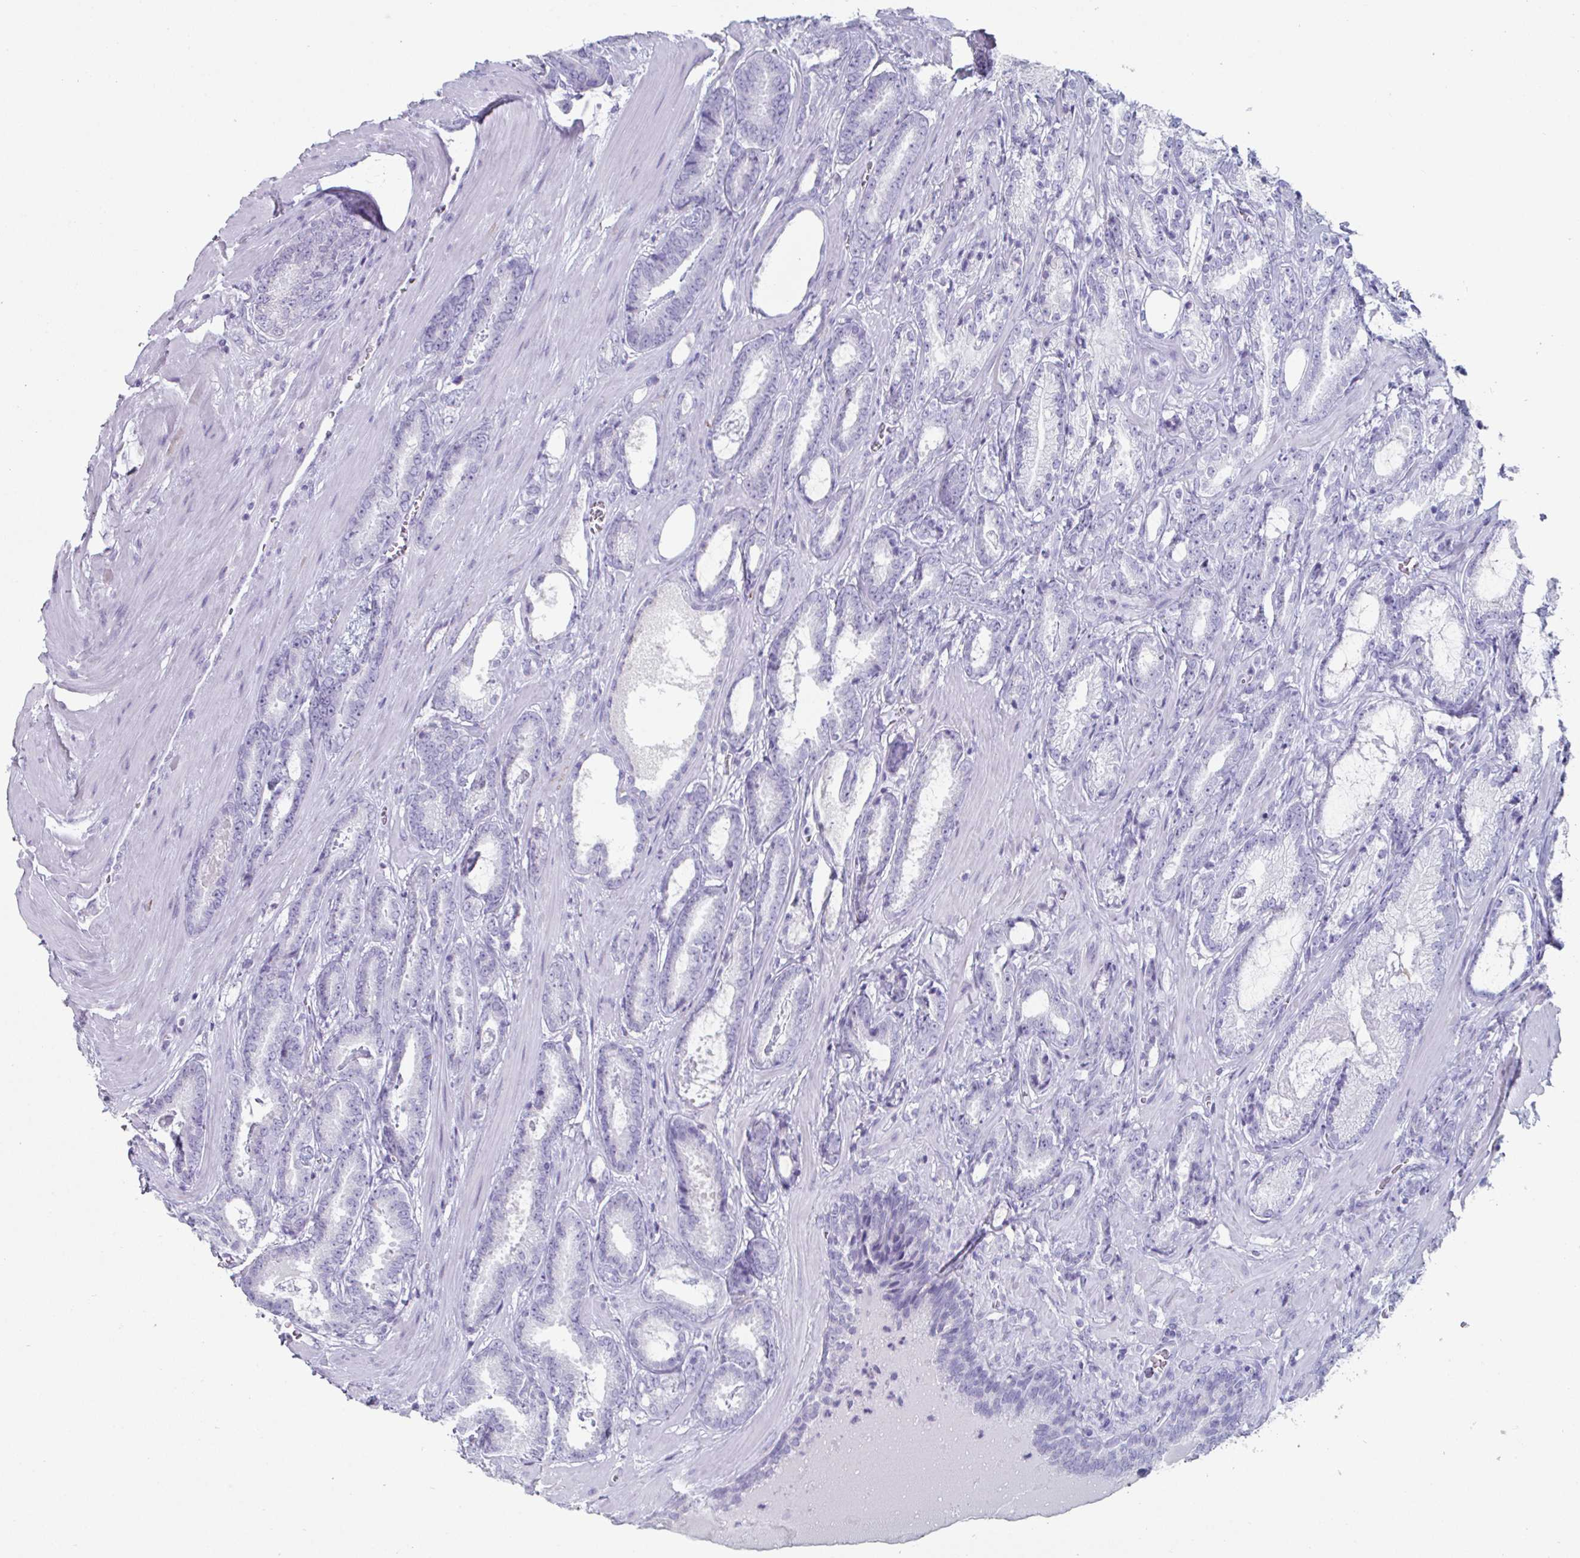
{"staining": {"intensity": "negative", "quantity": "none", "location": "none"}, "tissue": "prostate cancer", "cell_type": "Tumor cells", "image_type": "cancer", "snomed": [{"axis": "morphology", "description": "Adenocarcinoma, High grade"}, {"axis": "topography", "description": "Prostate"}], "caption": "Immunohistochemistry (IHC) of human prostate cancer (adenocarcinoma (high-grade)) shows no positivity in tumor cells. Brightfield microscopy of immunohistochemistry (IHC) stained with DAB (3,3'-diaminobenzidine) (brown) and hematoxylin (blue), captured at high magnification.", "gene": "CREG2", "patient": {"sex": "male", "age": 64}}